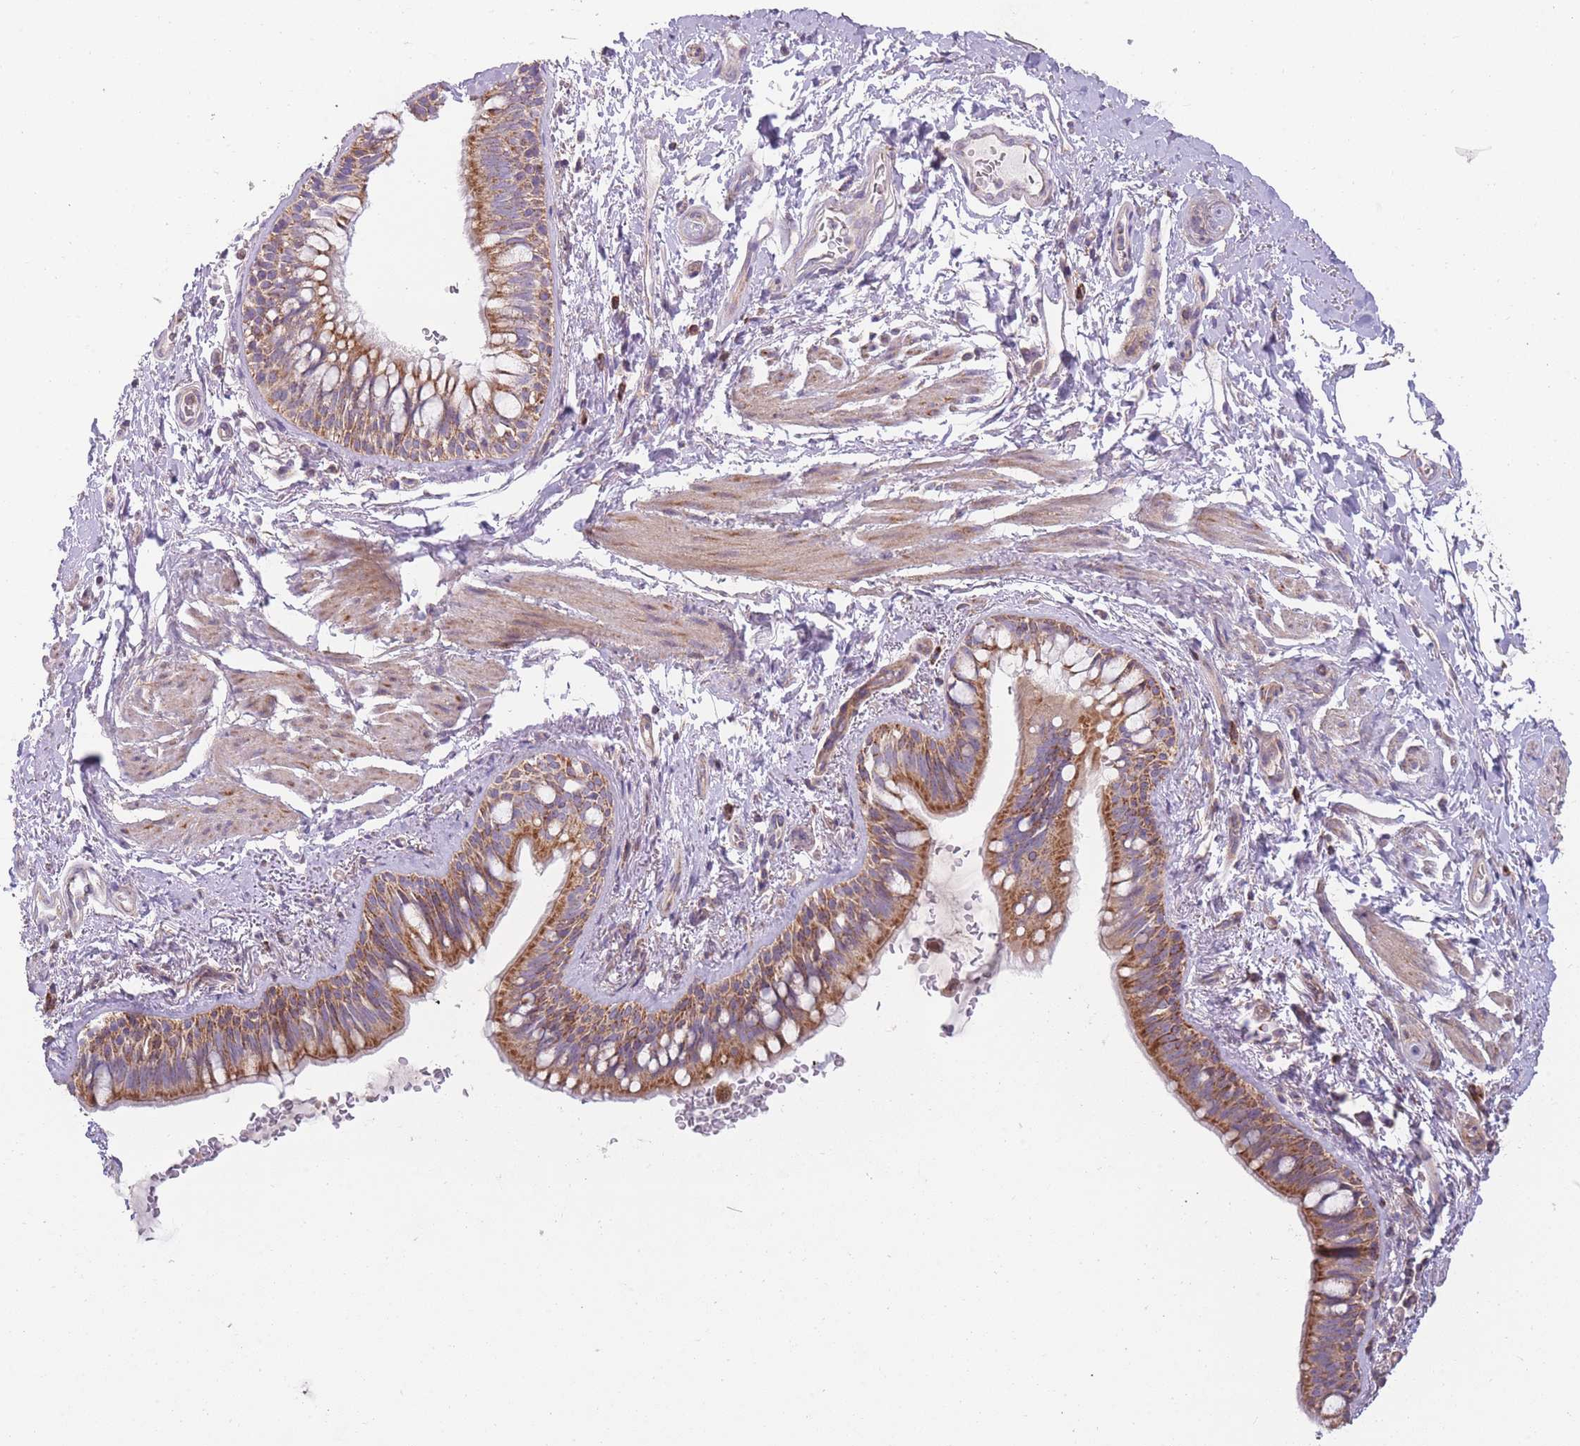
{"staining": {"intensity": "moderate", "quantity": ">75%", "location": "cytoplasmic/membranous"}, "tissue": "bronchus", "cell_type": "Respiratory epithelial cells", "image_type": "normal", "snomed": [{"axis": "morphology", "description": "Normal tissue, NOS"}, {"axis": "topography", "description": "Lymph node"}, {"axis": "topography", "description": "Cartilage tissue"}, {"axis": "topography", "description": "Bronchus"}], "caption": "Immunohistochemistry (DAB (3,3'-diaminobenzidine)) staining of unremarkable human bronchus reveals moderate cytoplasmic/membranous protein expression in approximately >75% of respiratory epithelial cells.", "gene": "ENSG00000255639", "patient": {"sex": "female", "age": 70}}